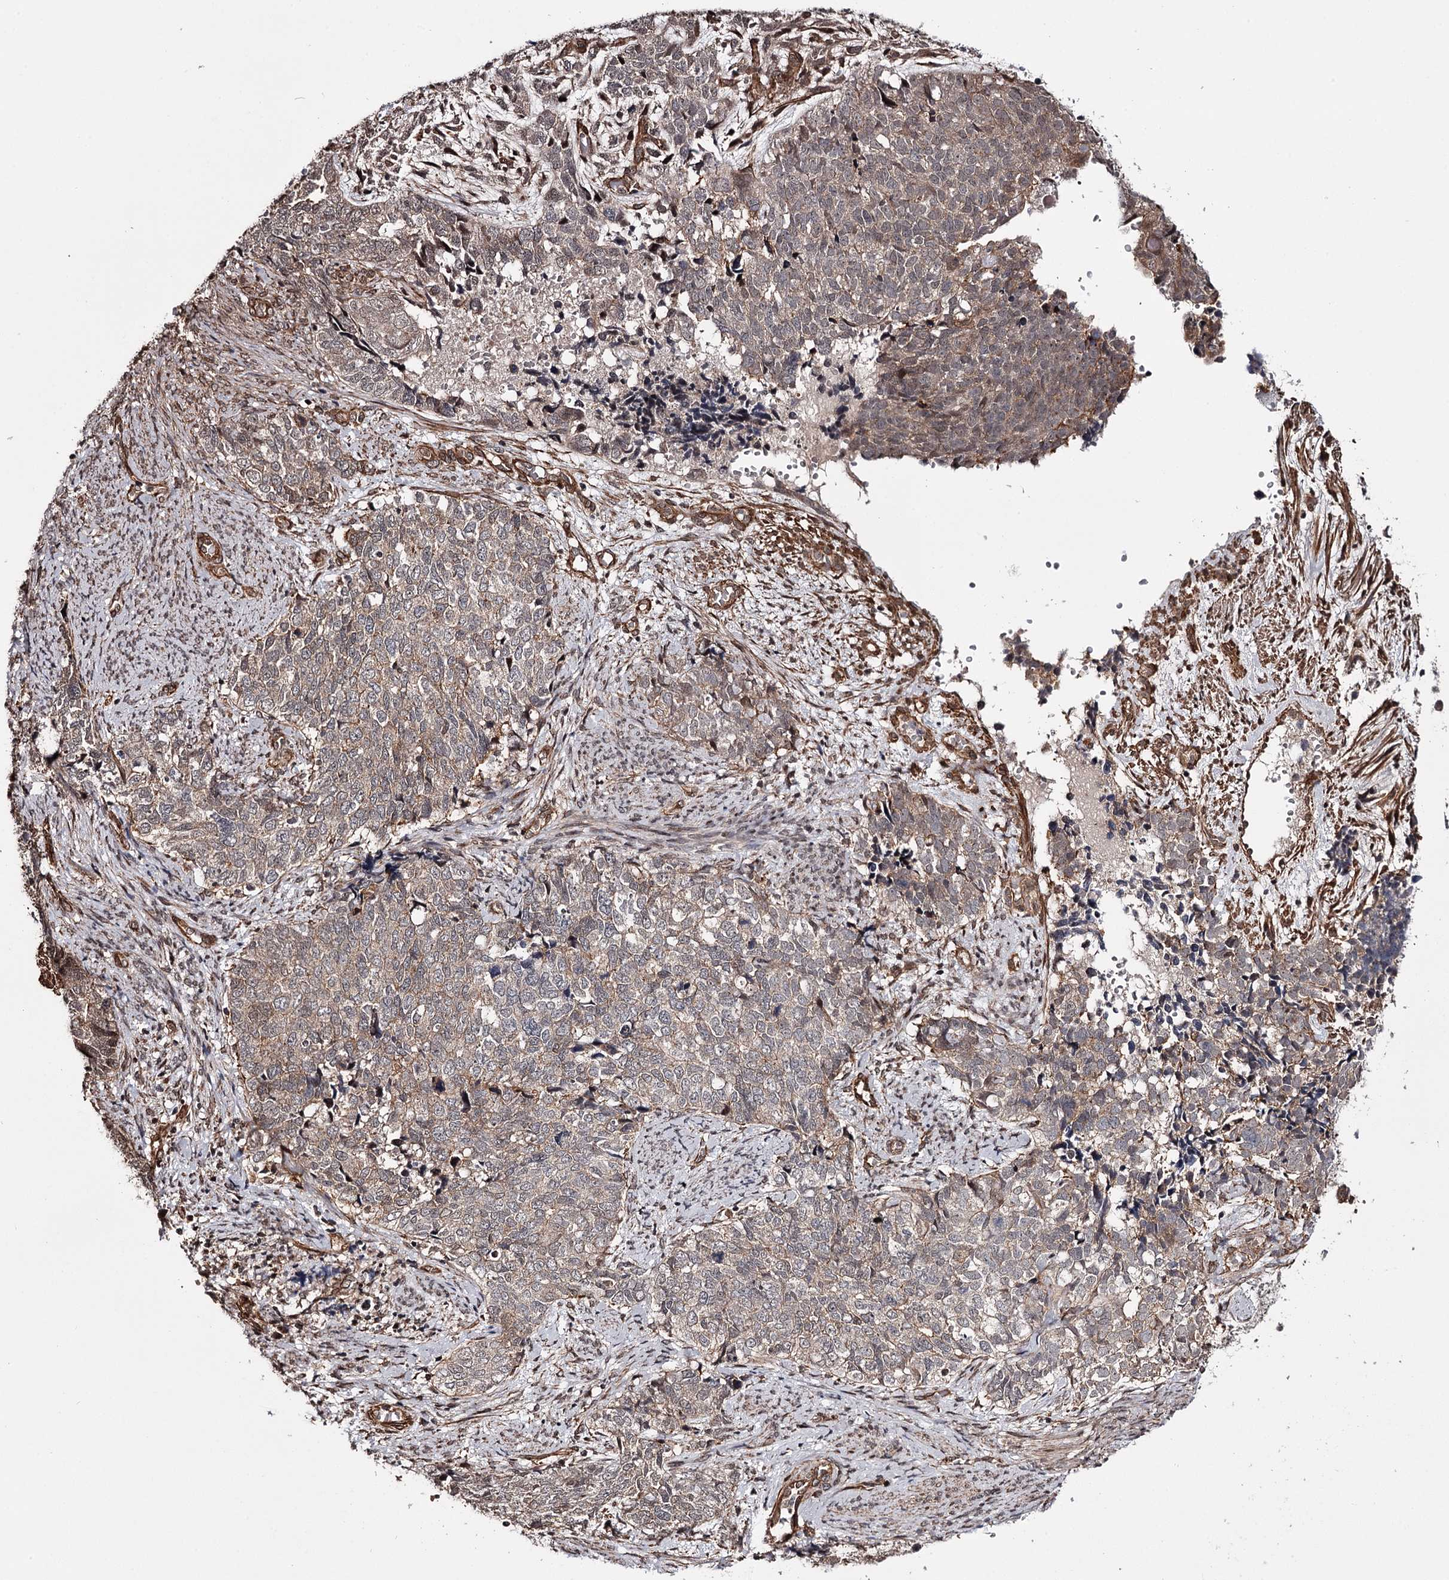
{"staining": {"intensity": "weak", "quantity": "<25%", "location": "cytoplasmic/membranous,nuclear"}, "tissue": "cervical cancer", "cell_type": "Tumor cells", "image_type": "cancer", "snomed": [{"axis": "morphology", "description": "Squamous cell carcinoma, NOS"}, {"axis": "topography", "description": "Cervix"}], "caption": "A micrograph of cervical cancer (squamous cell carcinoma) stained for a protein exhibits no brown staining in tumor cells.", "gene": "TTC33", "patient": {"sex": "female", "age": 63}}